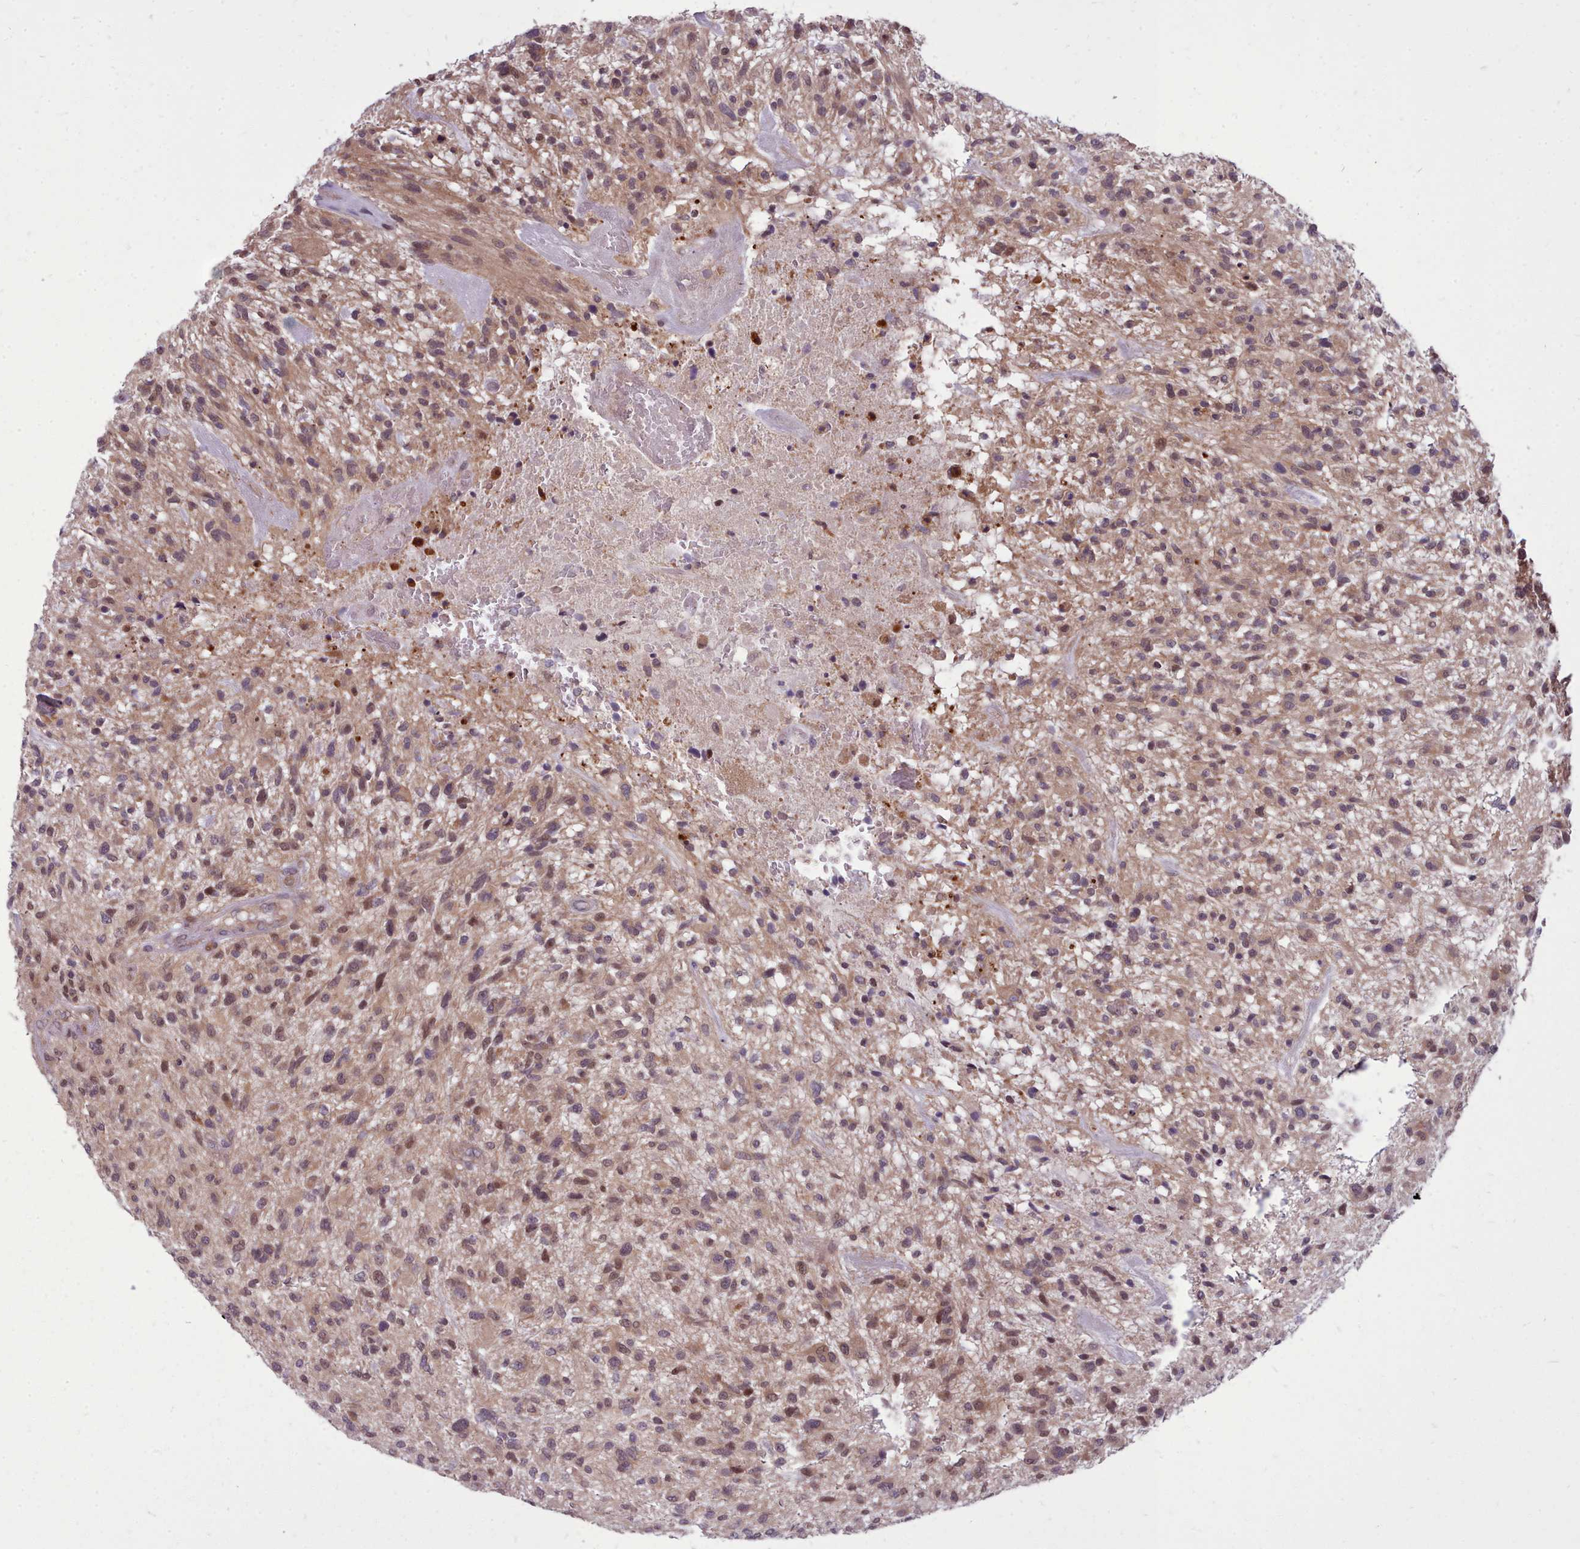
{"staining": {"intensity": "moderate", "quantity": ">75%", "location": "cytoplasmic/membranous,nuclear"}, "tissue": "glioma", "cell_type": "Tumor cells", "image_type": "cancer", "snomed": [{"axis": "morphology", "description": "Glioma, malignant, High grade"}, {"axis": "topography", "description": "Brain"}], "caption": "Brown immunohistochemical staining in human glioma reveals moderate cytoplasmic/membranous and nuclear expression in approximately >75% of tumor cells.", "gene": "AHCY", "patient": {"sex": "male", "age": 47}}